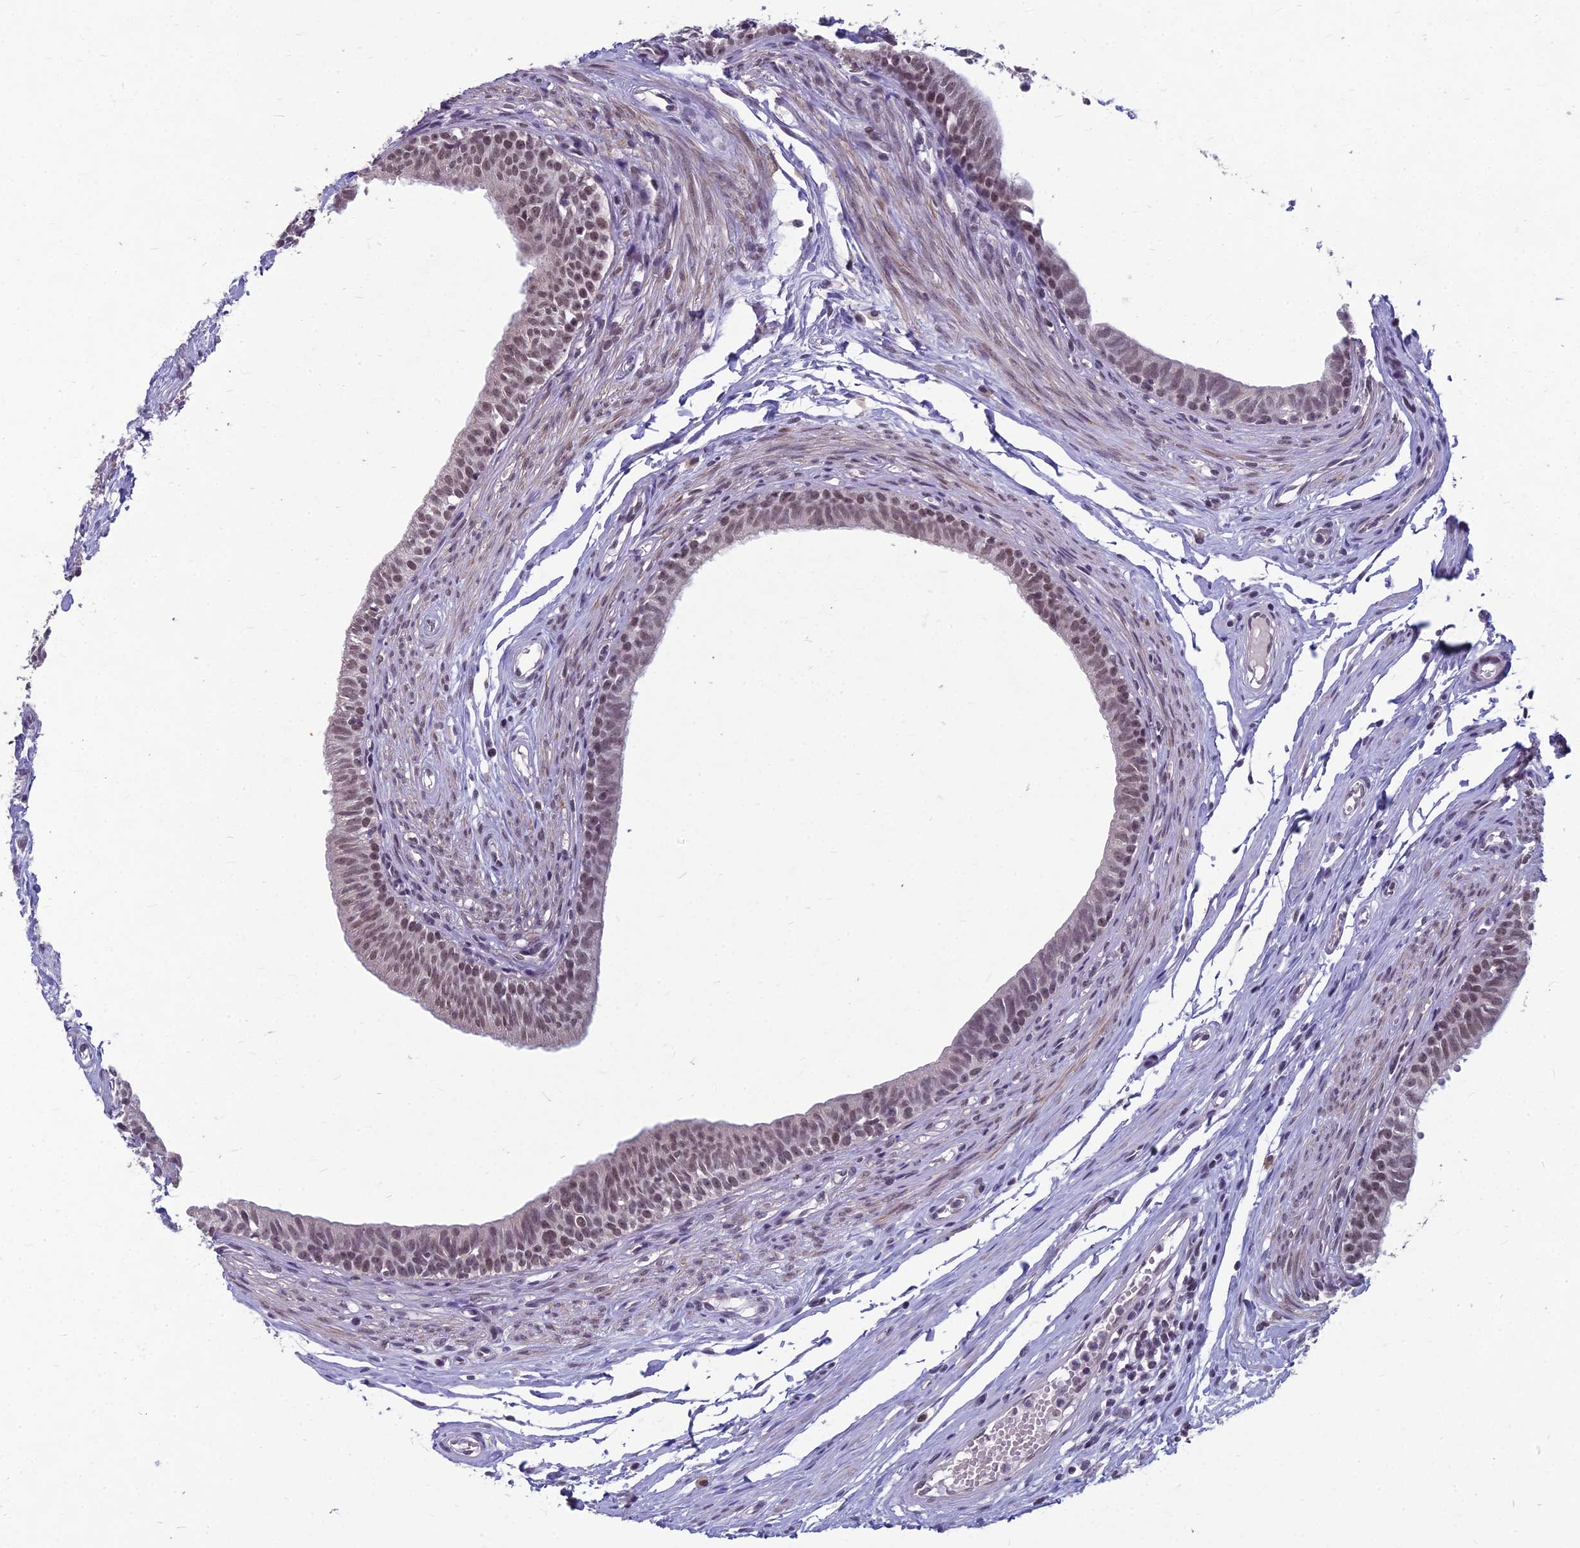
{"staining": {"intensity": "moderate", "quantity": ">75%", "location": "nuclear"}, "tissue": "epididymis", "cell_type": "Glandular cells", "image_type": "normal", "snomed": [{"axis": "morphology", "description": "Normal tissue, NOS"}, {"axis": "topography", "description": "Epididymis, spermatic cord, NOS"}], "caption": "DAB immunohistochemical staining of unremarkable epididymis exhibits moderate nuclear protein expression in about >75% of glandular cells.", "gene": "KAT7", "patient": {"sex": "male", "age": 22}}